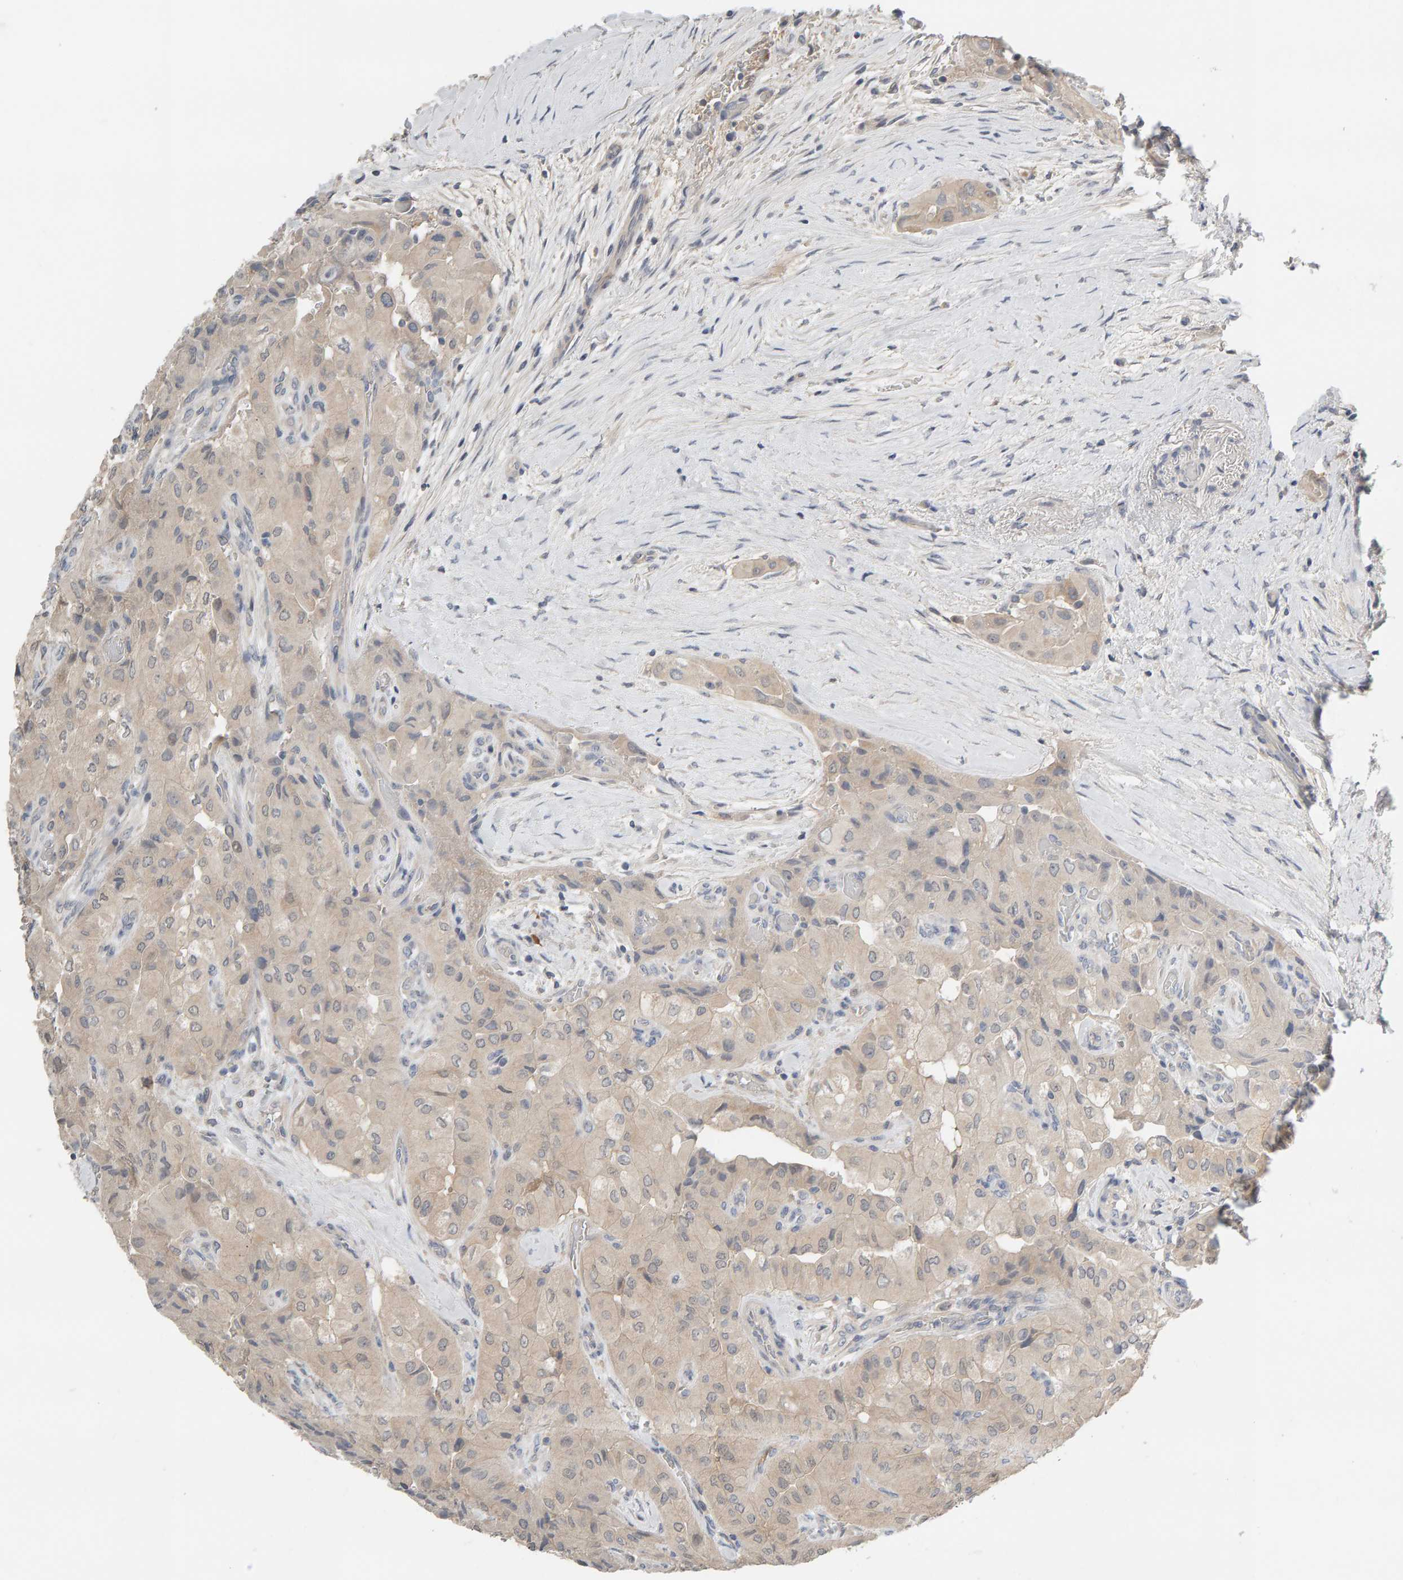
{"staining": {"intensity": "weak", "quantity": ">75%", "location": "cytoplasmic/membranous"}, "tissue": "thyroid cancer", "cell_type": "Tumor cells", "image_type": "cancer", "snomed": [{"axis": "morphology", "description": "Papillary adenocarcinoma, NOS"}, {"axis": "topography", "description": "Thyroid gland"}], "caption": "The photomicrograph displays a brown stain indicating the presence of a protein in the cytoplasmic/membranous of tumor cells in thyroid papillary adenocarcinoma. (brown staining indicates protein expression, while blue staining denotes nuclei).", "gene": "GFUS", "patient": {"sex": "female", "age": 59}}